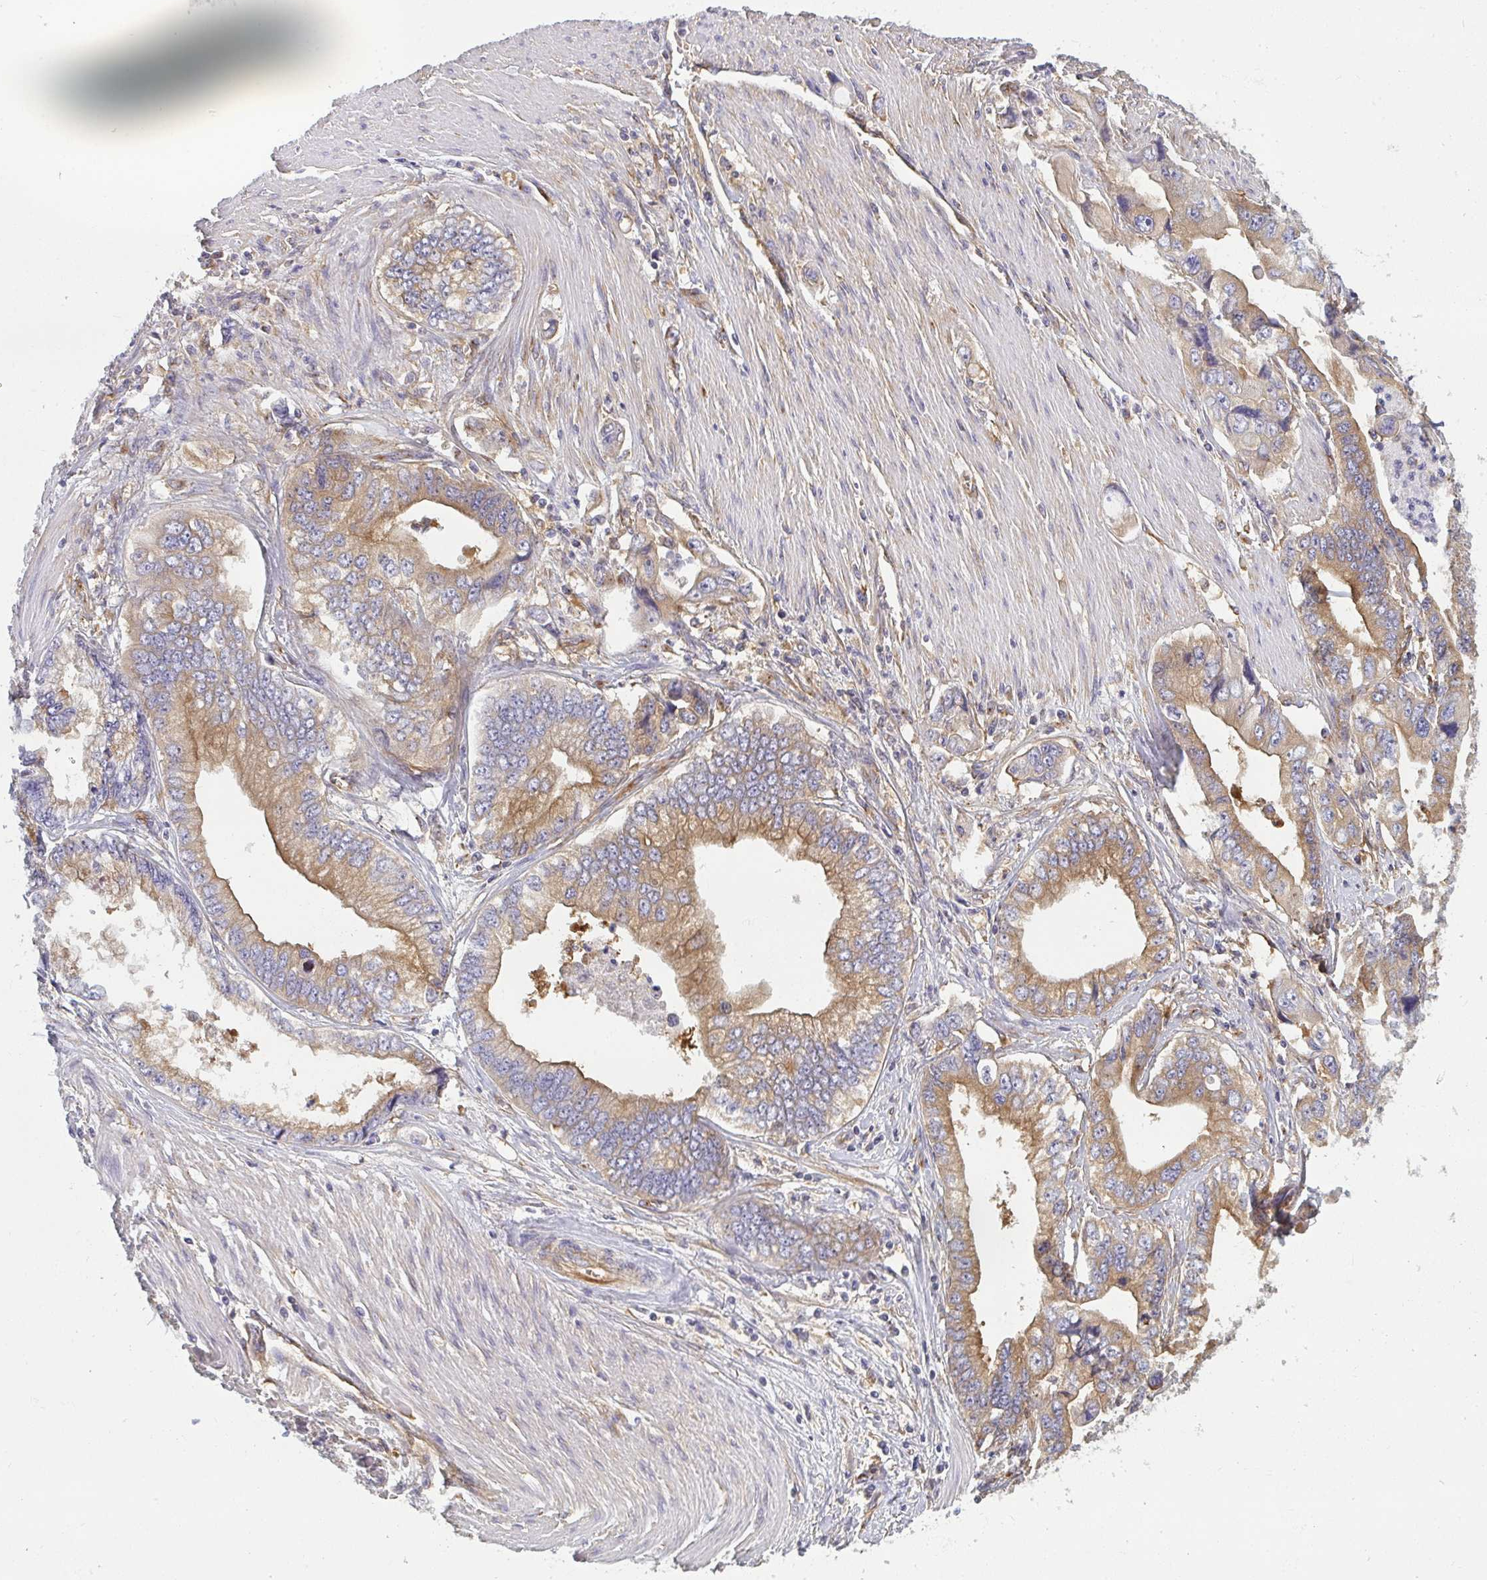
{"staining": {"intensity": "moderate", "quantity": ">75%", "location": "cytoplasmic/membranous"}, "tissue": "stomach cancer", "cell_type": "Tumor cells", "image_type": "cancer", "snomed": [{"axis": "morphology", "description": "Adenocarcinoma, NOS"}, {"axis": "topography", "description": "Pancreas"}, {"axis": "topography", "description": "Stomach, upper"}], "caption": "High-power microscopy captured an IHC micrograph of stomach cancer (adenocarcinoma), revealing moderate cytoplasmic/membranous staining in approximately >75% of tumor cells. Using DAB (3,3'-diaminobenzidine) (brown) and hematoxylin (blue) stains, captured at high magnification using brightfield microscopy.", "gene": "DYNC1I2", "patient": {"sex": "male", "age": 77}}